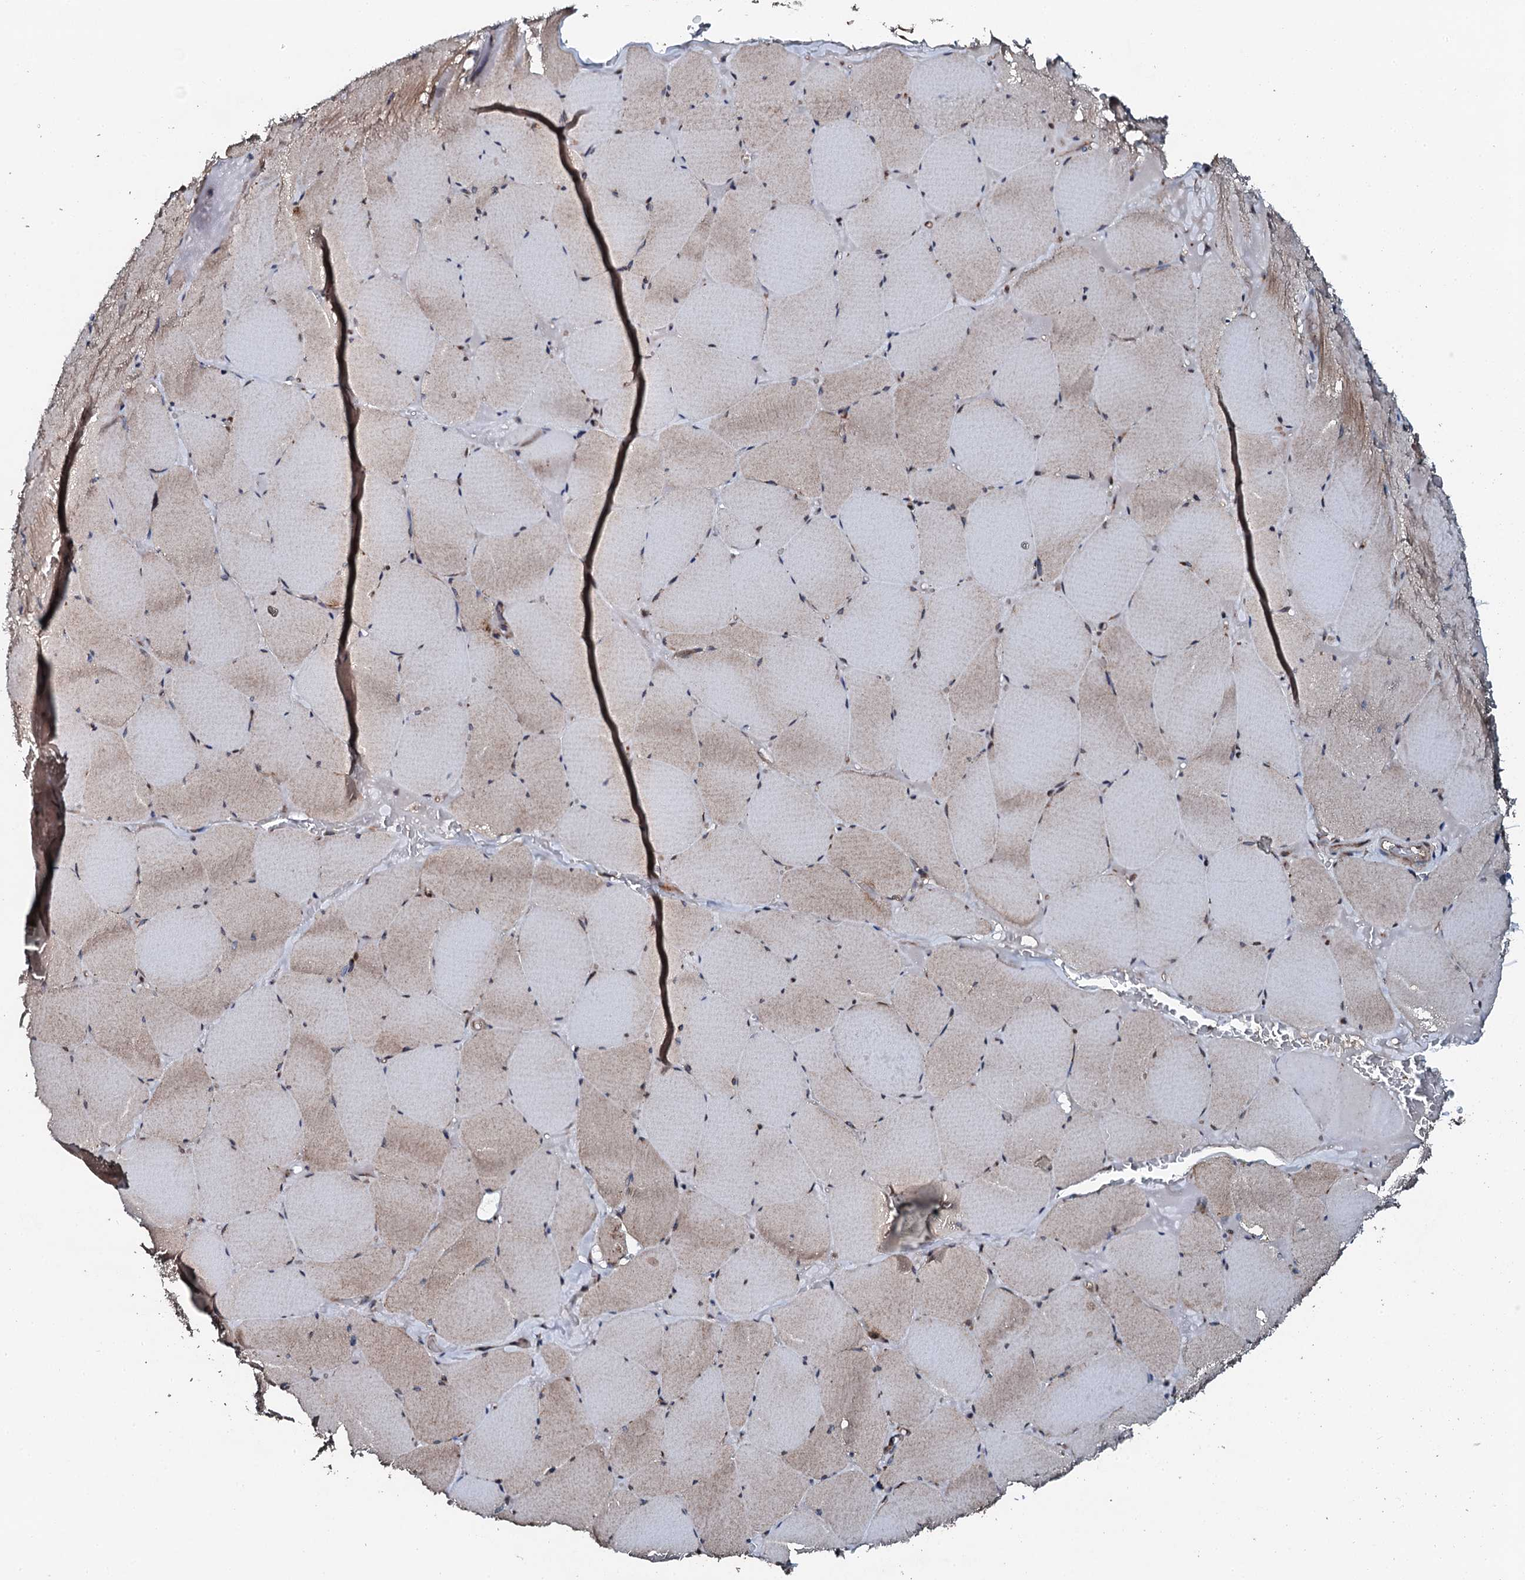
{"staining": {"intensity": "moderate", "quantity": "25%-75%", "location": "cytoplasmic/membranous"}, "tissue": "skeletal muscle", "cell_type": "Myocytes", "image_type": "normal", "snomed": [{"axis": "morphology", "description": "Normal tissue, NOS"}, {"axis": "topography", "description": "Skeletal muscle"}, {"axis": "topography", "description": "Head-Neck"}], "caption": "Brown immunohistochemical staining in benign human skeletal muscle demonstrates moderate cytoplasmic/membranous positivity in about 25%-75% of myocytes.", "gene": "FLYWCH1", "patient": {"sex": "male", "age": 66}}